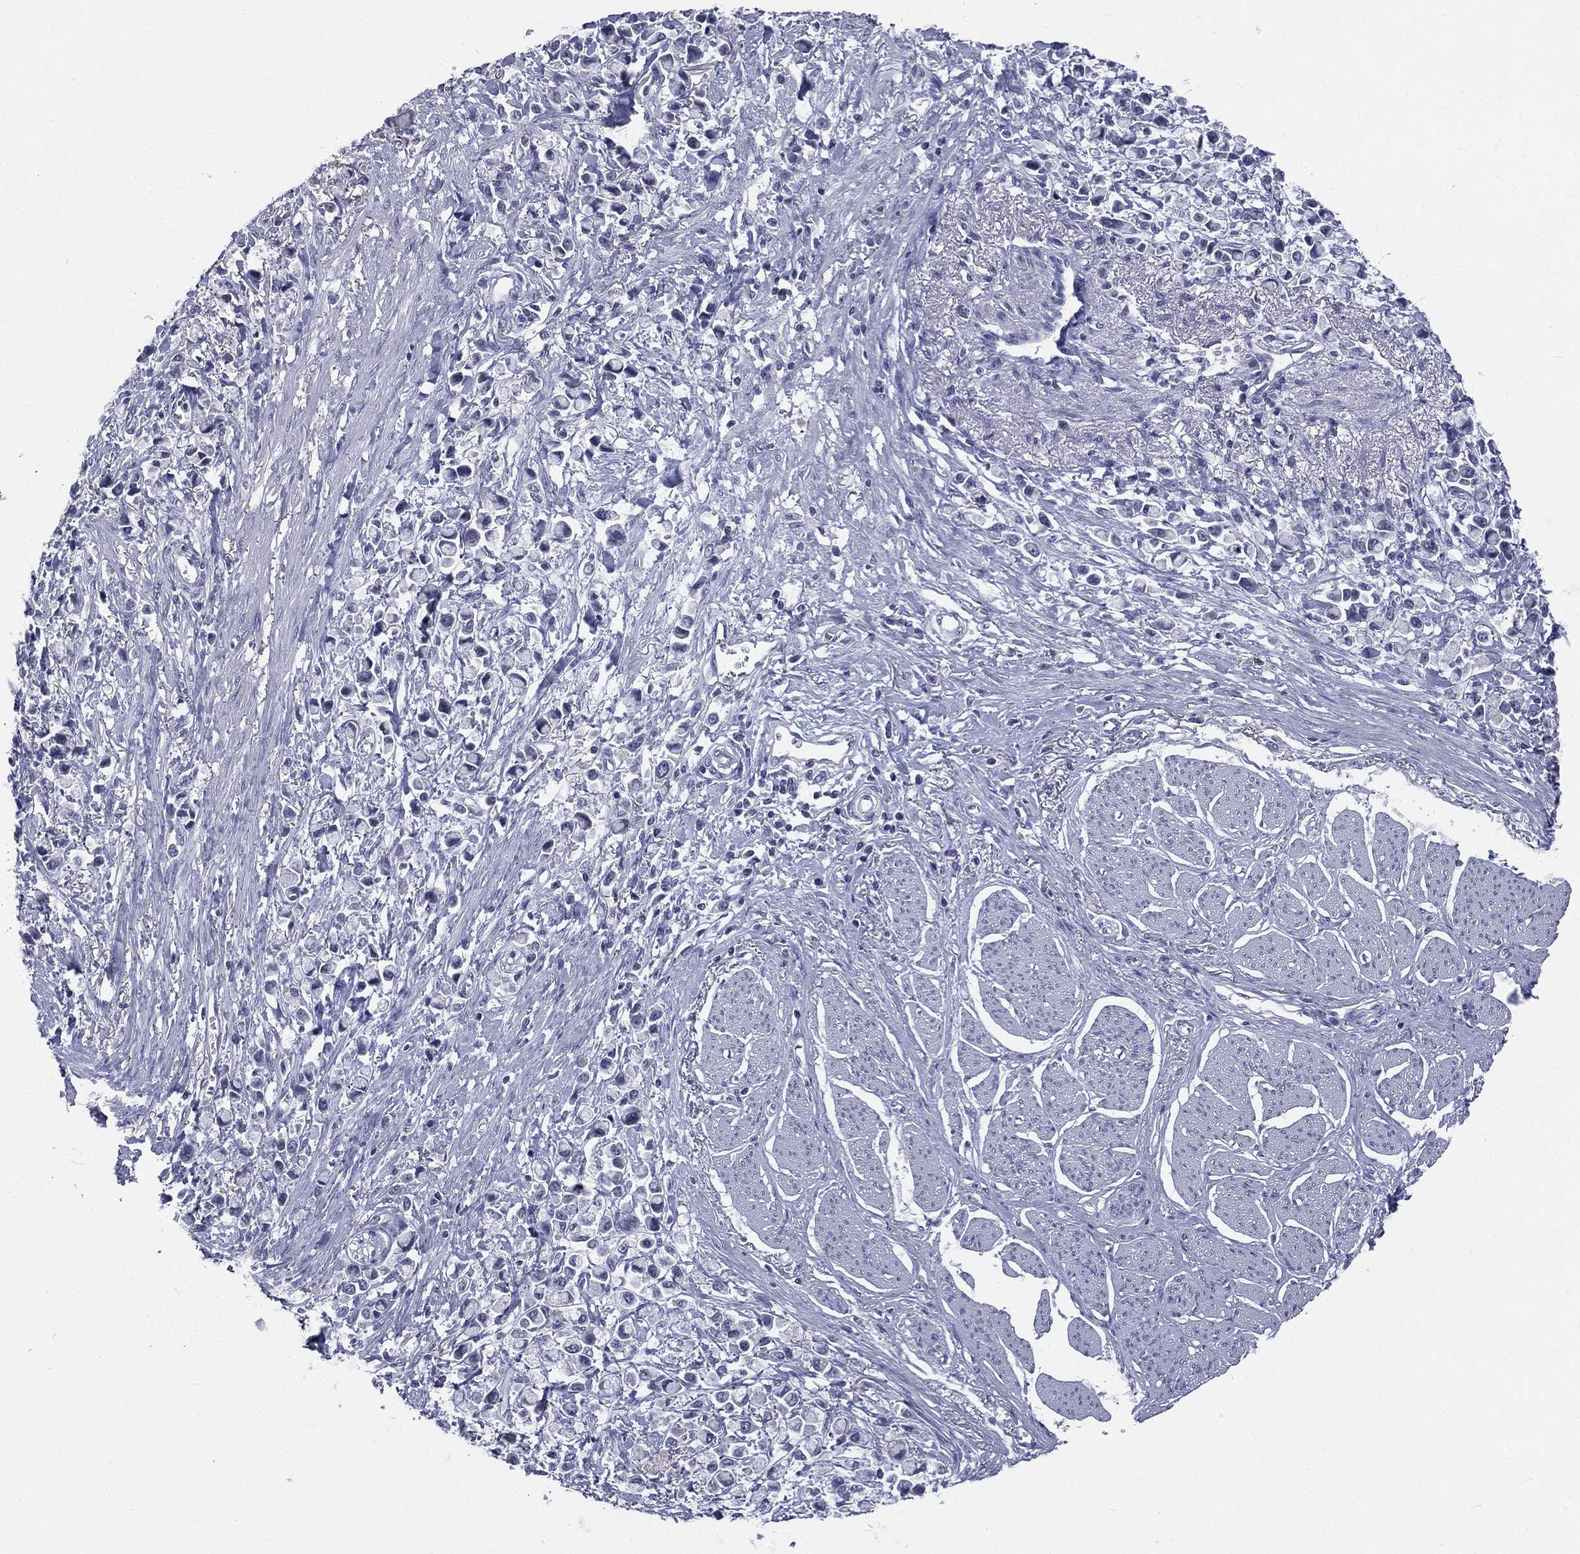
{"staining": {"intensity": "negative", "quantity": "none", "location": "none"}, "tissue": "stomach cancer", "cell_type": "Tumor cells", "image_type": "cancer", "snomed": [{"axis": "morphology", "description": "Adenocarcinoma, NOS"}, {"axis": "topography", "description": "Stomach"}], "caption": "Stomach cancer (adenocarcinoma) stained for a protein using IHC demonstrates no staining tumor cells.", "gene": "IFT27", "patient": {"sex": "female", "age": 81}}